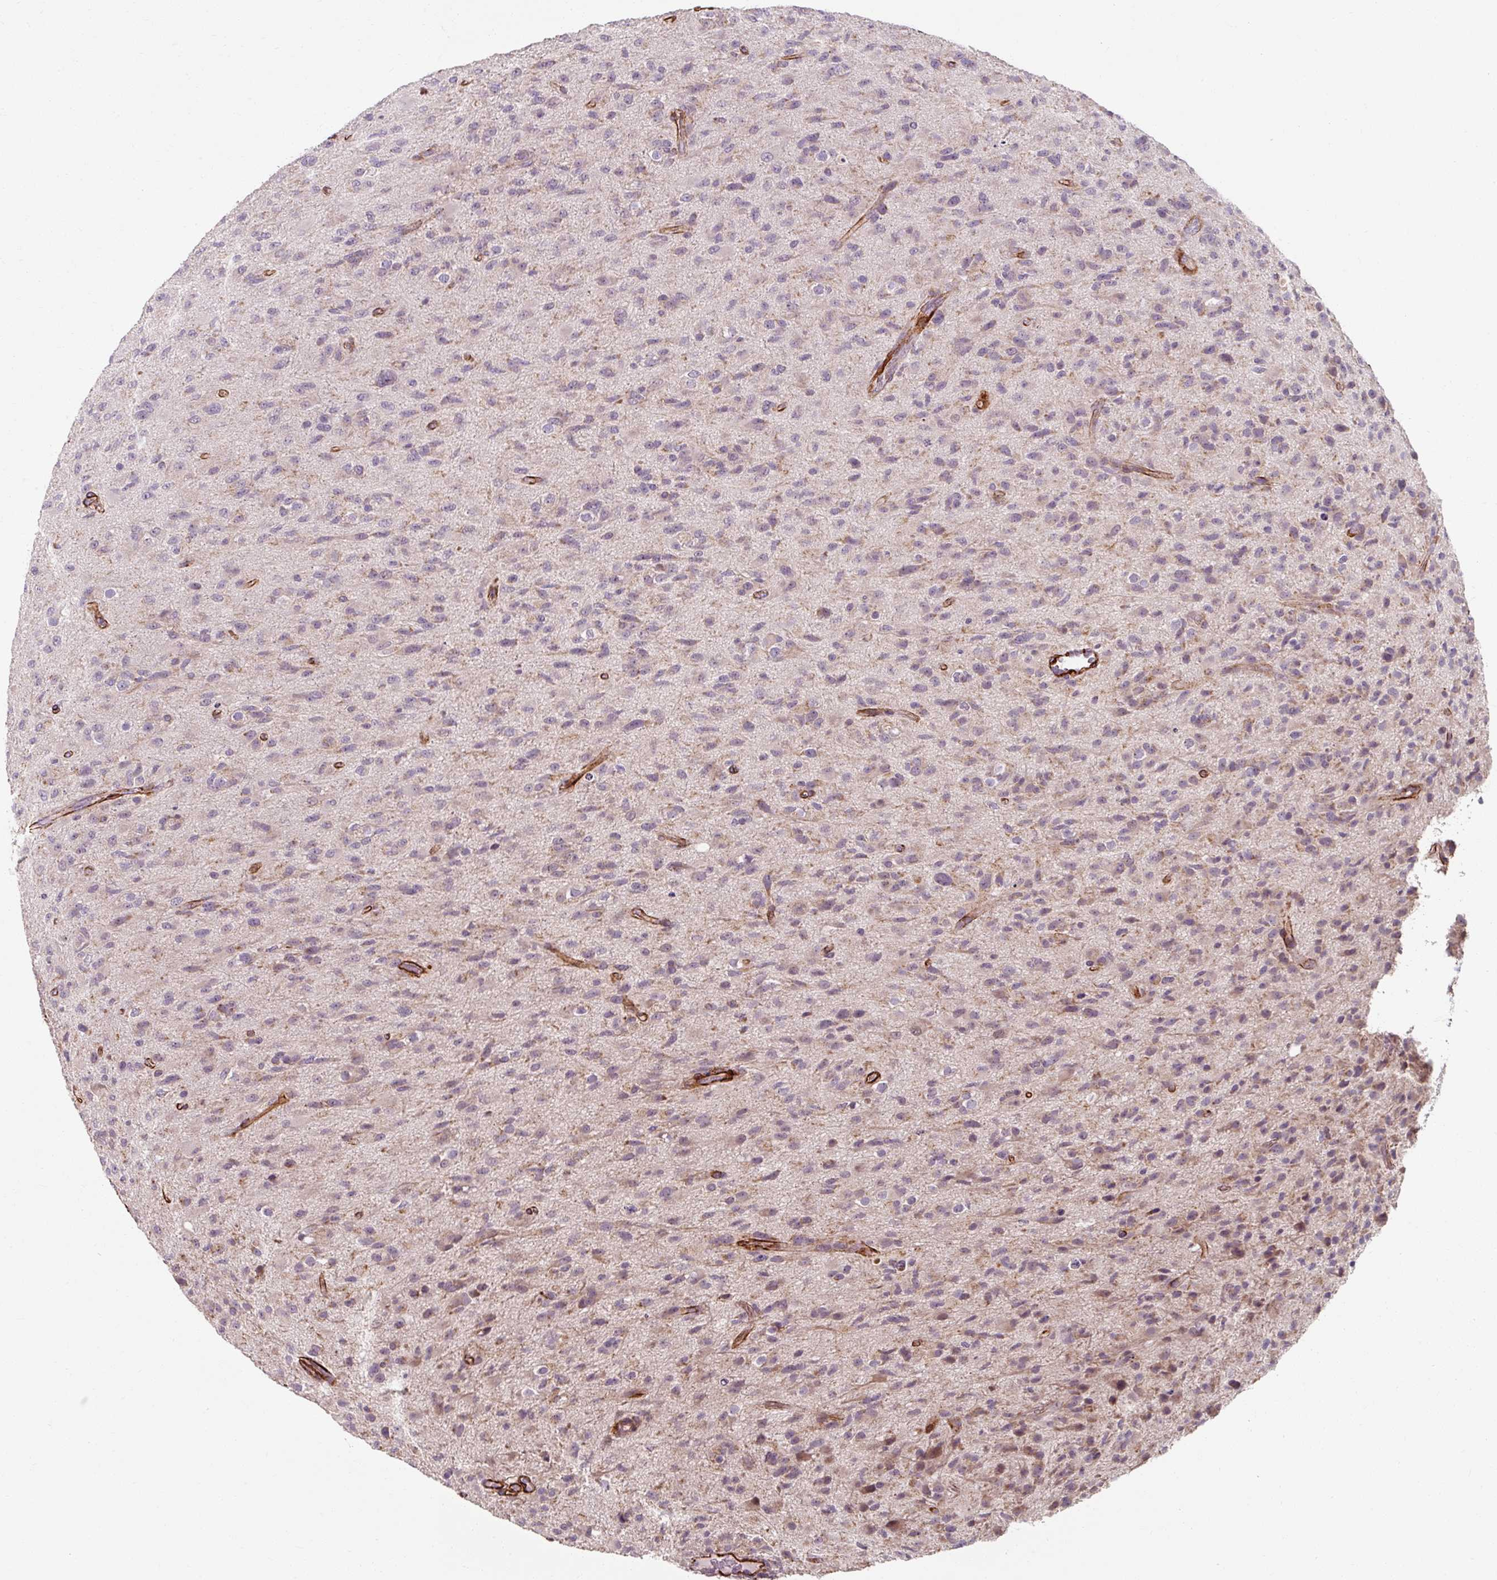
{"staining": {"intensity": "weak", "quantity": "<25%", "location": "cytoplasmic/membranous"}, "tissue": "glioma", "cell_type": "Tumor cells", "image_type": "cancer", "snomed": [{"axis": "morphology", "description": "Glioma, malignant, Low grade"}, {"axis": "topography", "description": "Brain"}], "caption": "High magnification brightfield microscopy of malignant glioma (low-grade) stained with DAB (3,3'-diaminobenzidine) (brown) and counterstained with hematoxylin (blue): tumor cells show no significant positivity. (DAB IHC, high magnification).", "gene": "MRPS5", "patient": {"sex": "male", "age": 65}}